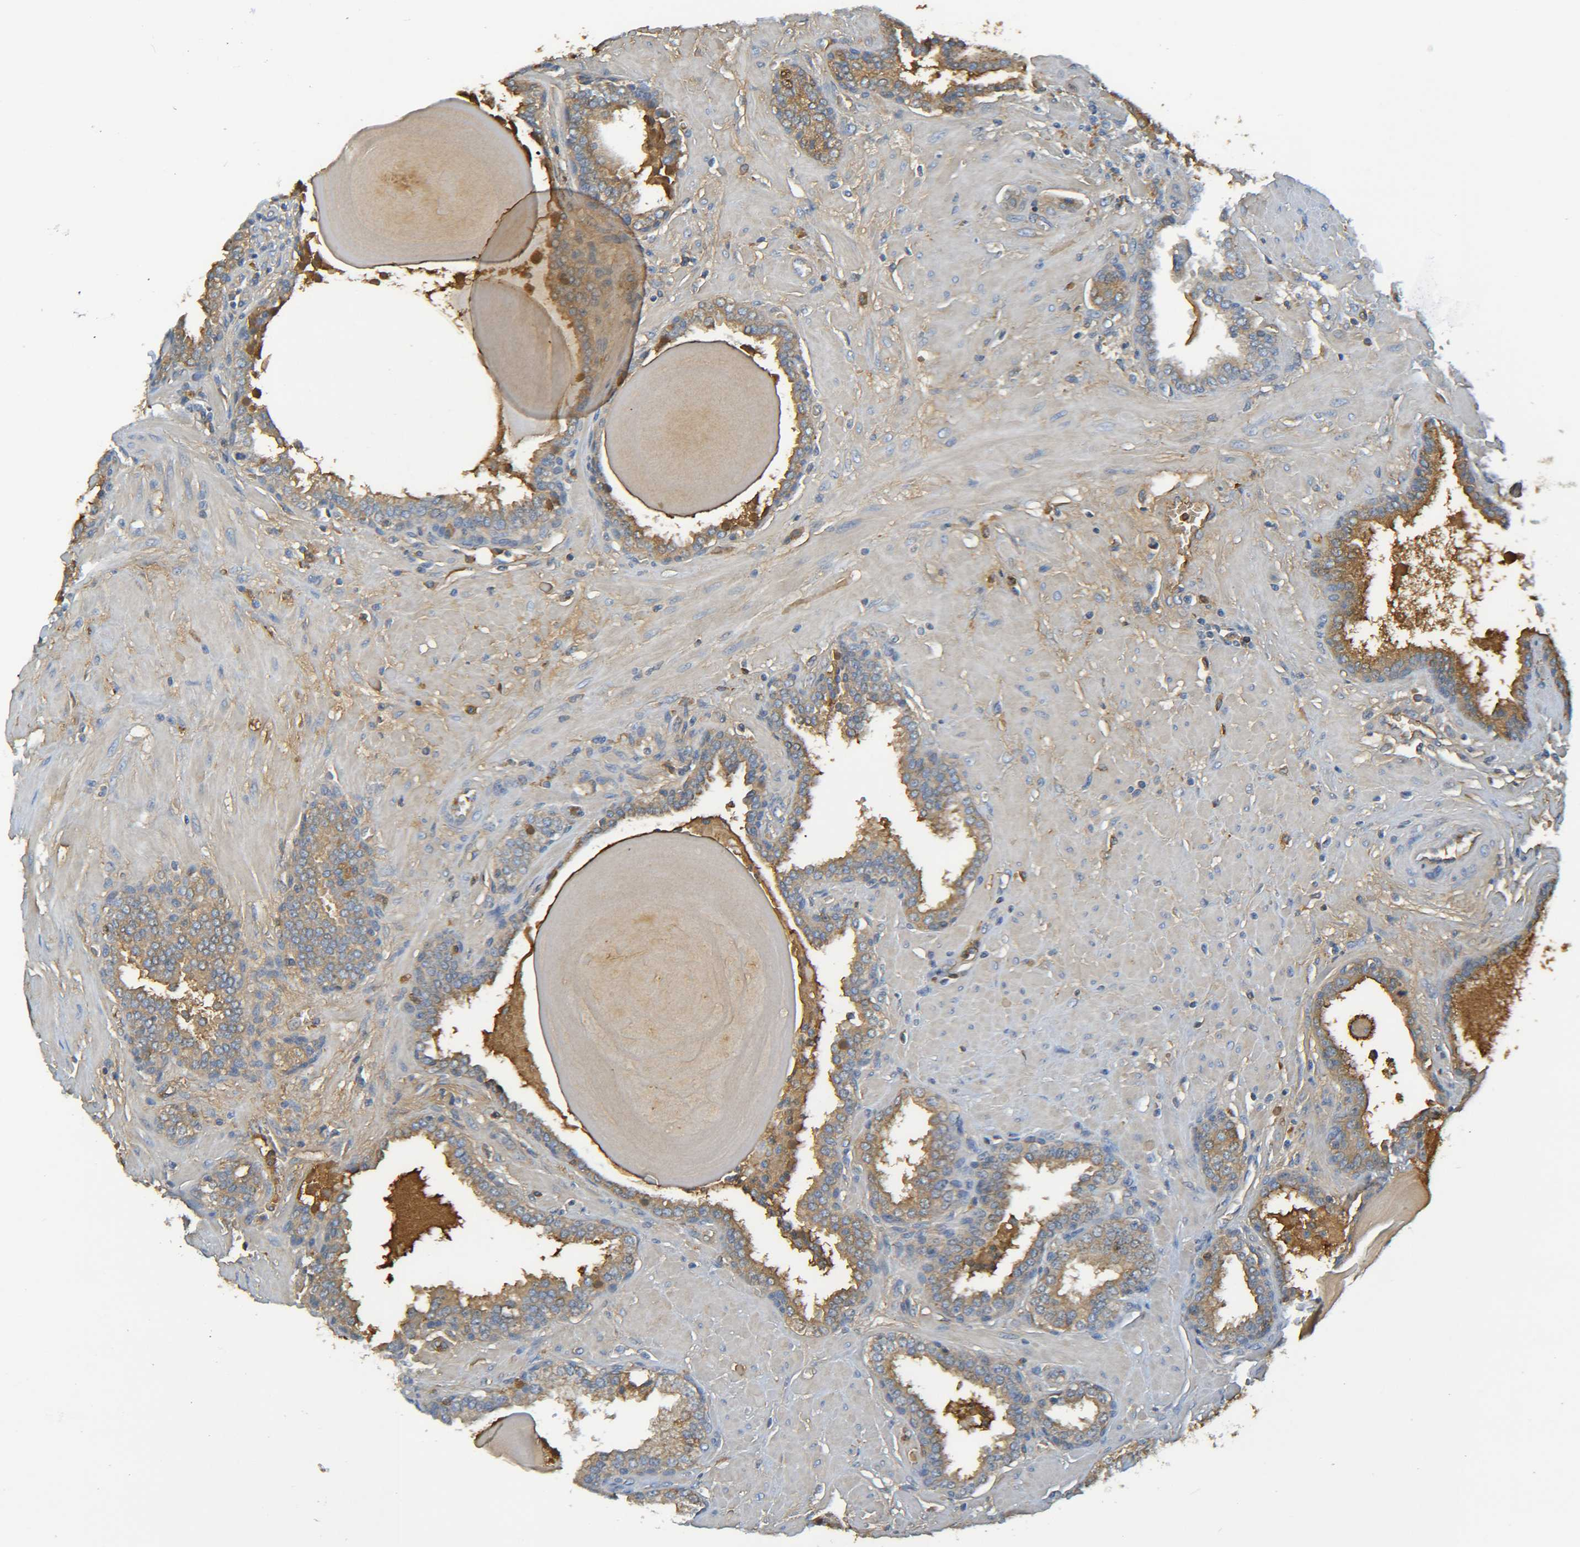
{"staining": {"intensity": "moderate", "quantity": ">75%", "location": "cytoplasmic/membranous"}, "tissue": "prostate", "cell_type": "Glandular cells", "image_type": "normal", "snomed": [{"axis": "morphology", "description": "Normal tissue, NOS"}, {"axis": "topography", "description": "Prostate"}], "caption": "This histopathology image shows immunohistochemistry staining of normal prostate, with medium moderate cytoplasmic/membranous staining in approximately >75% of glandular cells.", "gene": "C1QA", "patient": {"sex": "male", "age": 51}}